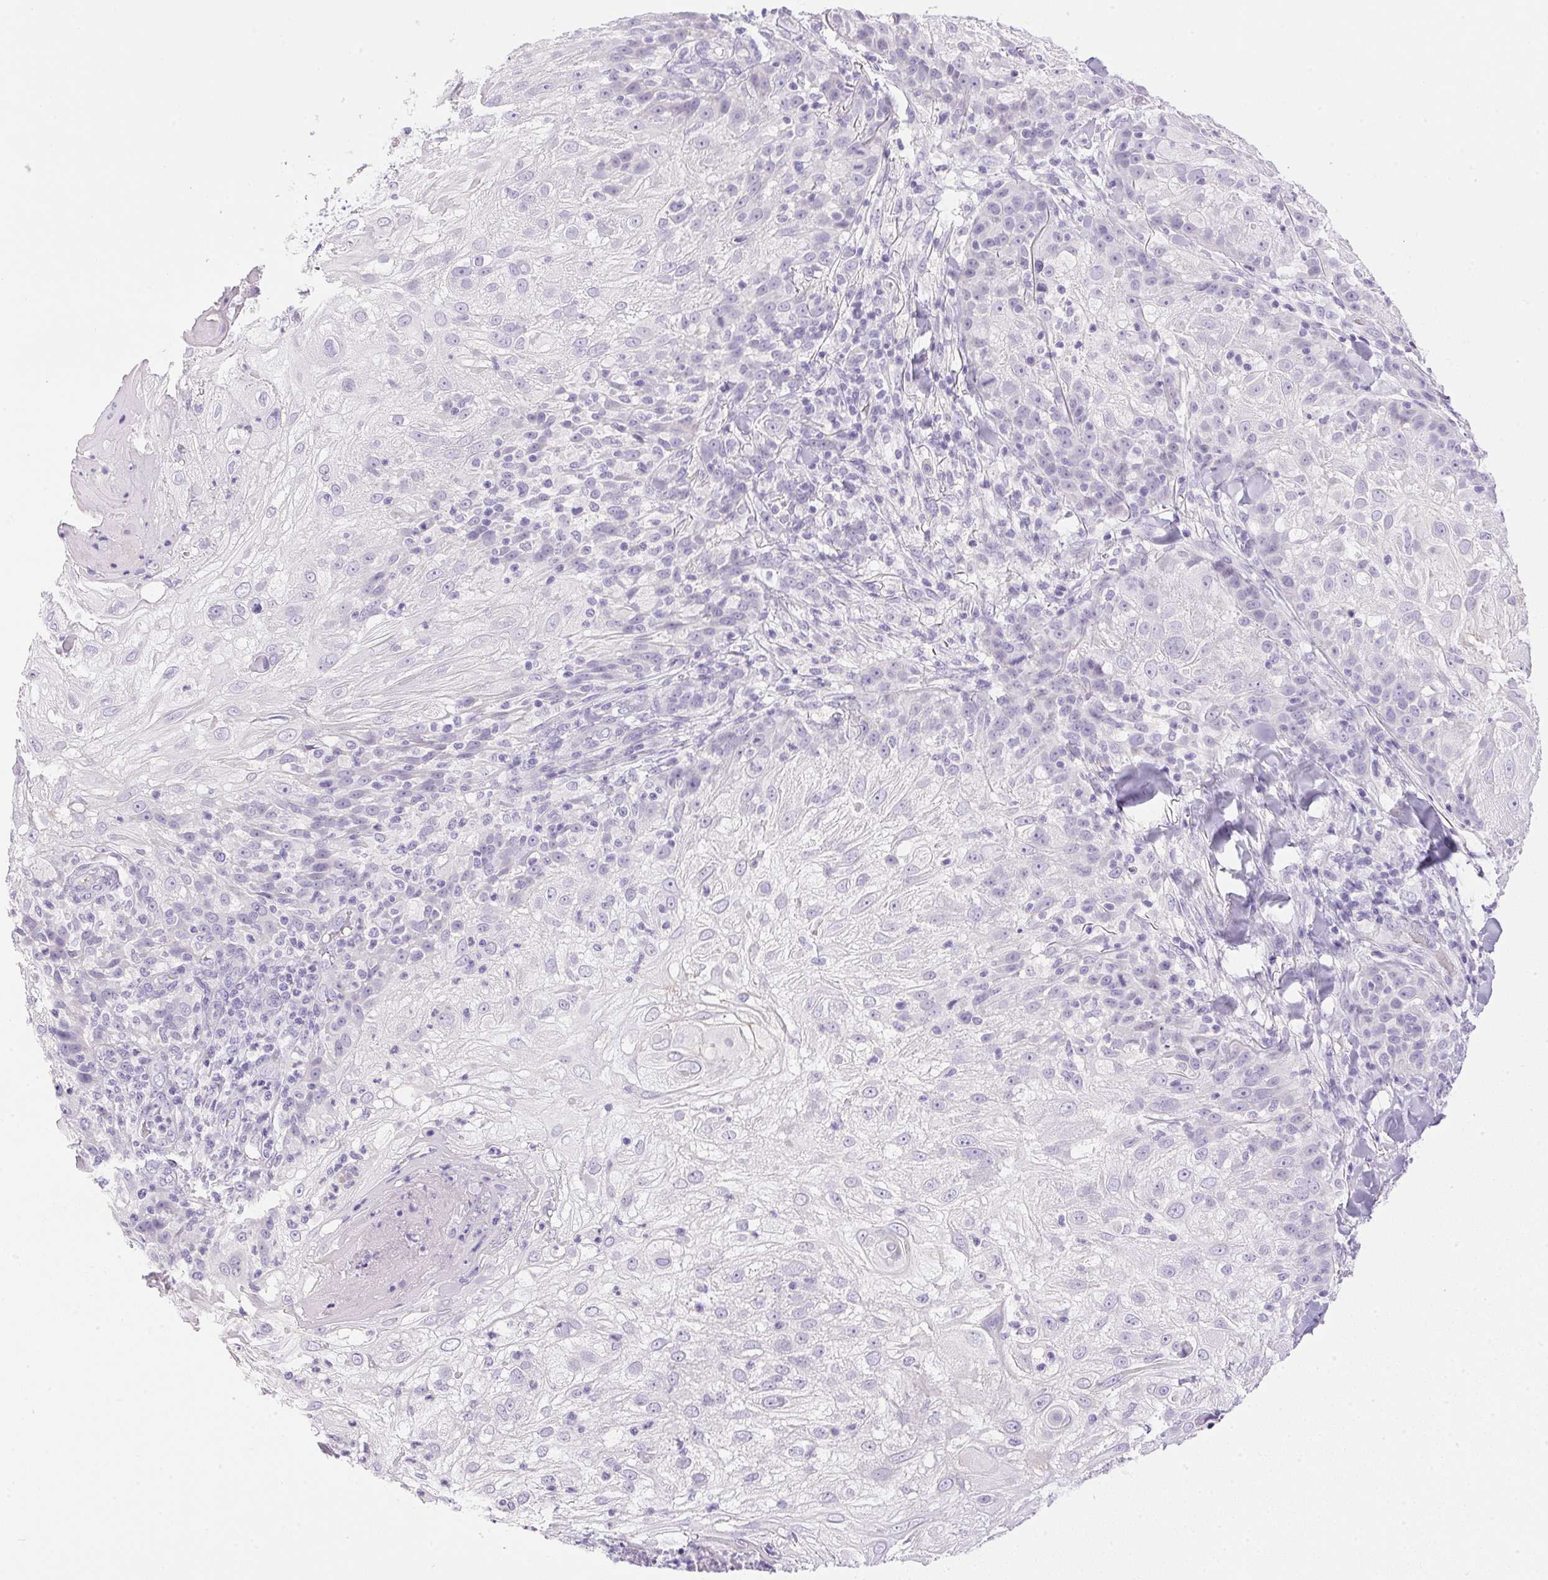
{"staining": {"intensity": "negative", "quantity": "none", "location": "none"}, "tissue": "skin cancer", "cell_type": "Tumor cells", "image_type": "cancer", "snomed": [{"axis": "morphology", "description": "Normal tissue, NOS"}, {"axis": "morphology", "description": "Squamous cell carcinoma, NOS"}, {"axis": "topography", "description": "Skin"}], "caption": "Immunohistochemical staining of skin cancer (squamous cell carcinoma) exhibits no significant positivity in tumor cells.", "gene": "ATP6V0A4", "patient": {"sex": "female", "age": 83}}